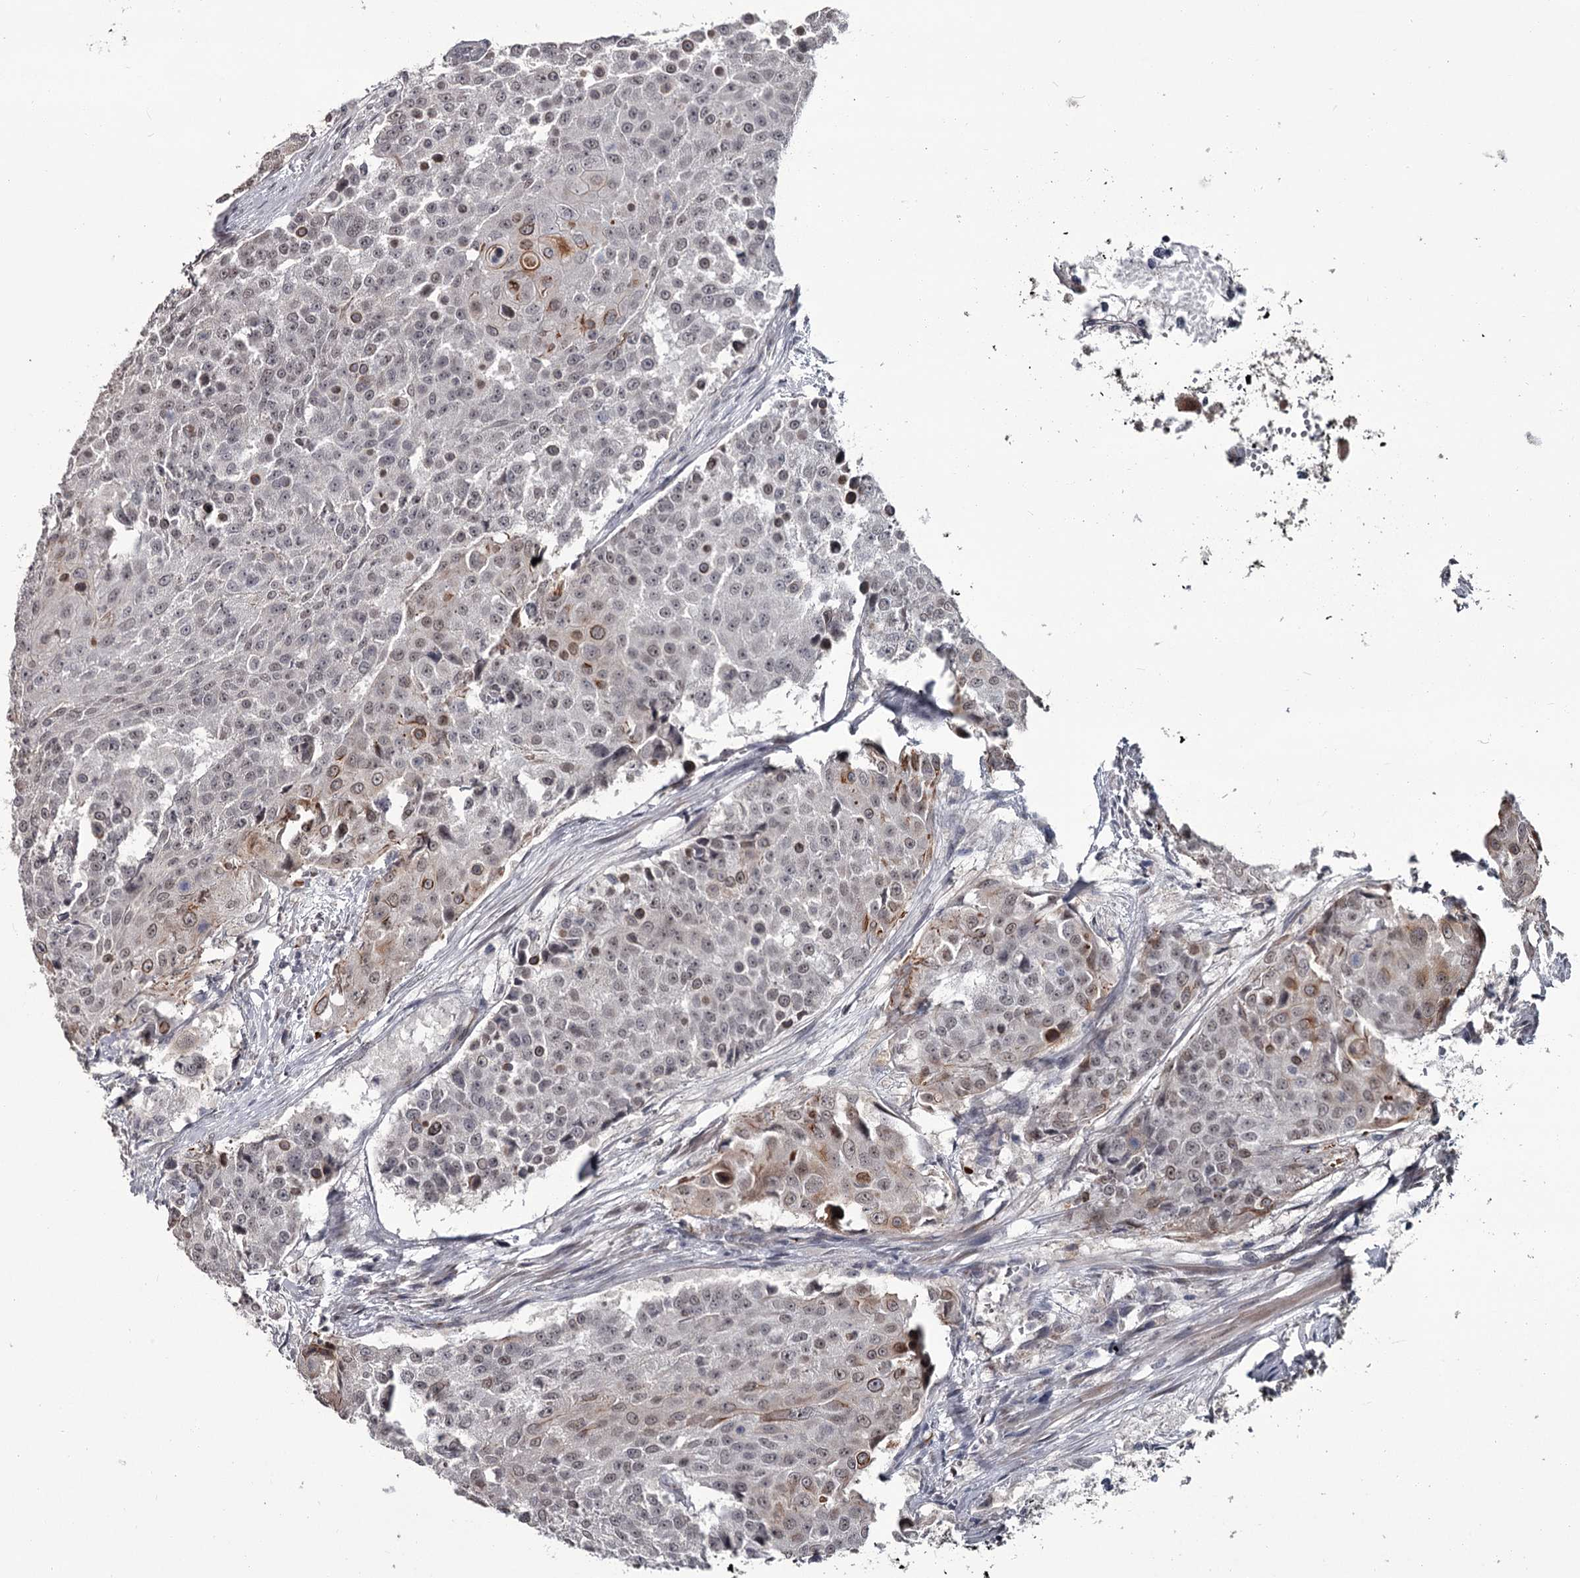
{"staining": {"intensity": "weak", "quantity": ">75%", "location": "nuclear"}, "tissue": "urothelial cancer", "cell_type": "Tumor cells", "image_type": "cancer", "snomed": [{"axis": "morphology", "description": "Urothelial carcinoma, High grade"}, {"axis": "topography", "description": "Urinary bladder"}], "caption": "A micrograph showing weak nuclear expression in about >75% of tumor cells in urothelial cancer, as visualized by brown immunohistochemical staining.", "gene": "PRPF40B", "patient": {"sex": "female", "age": 63}}